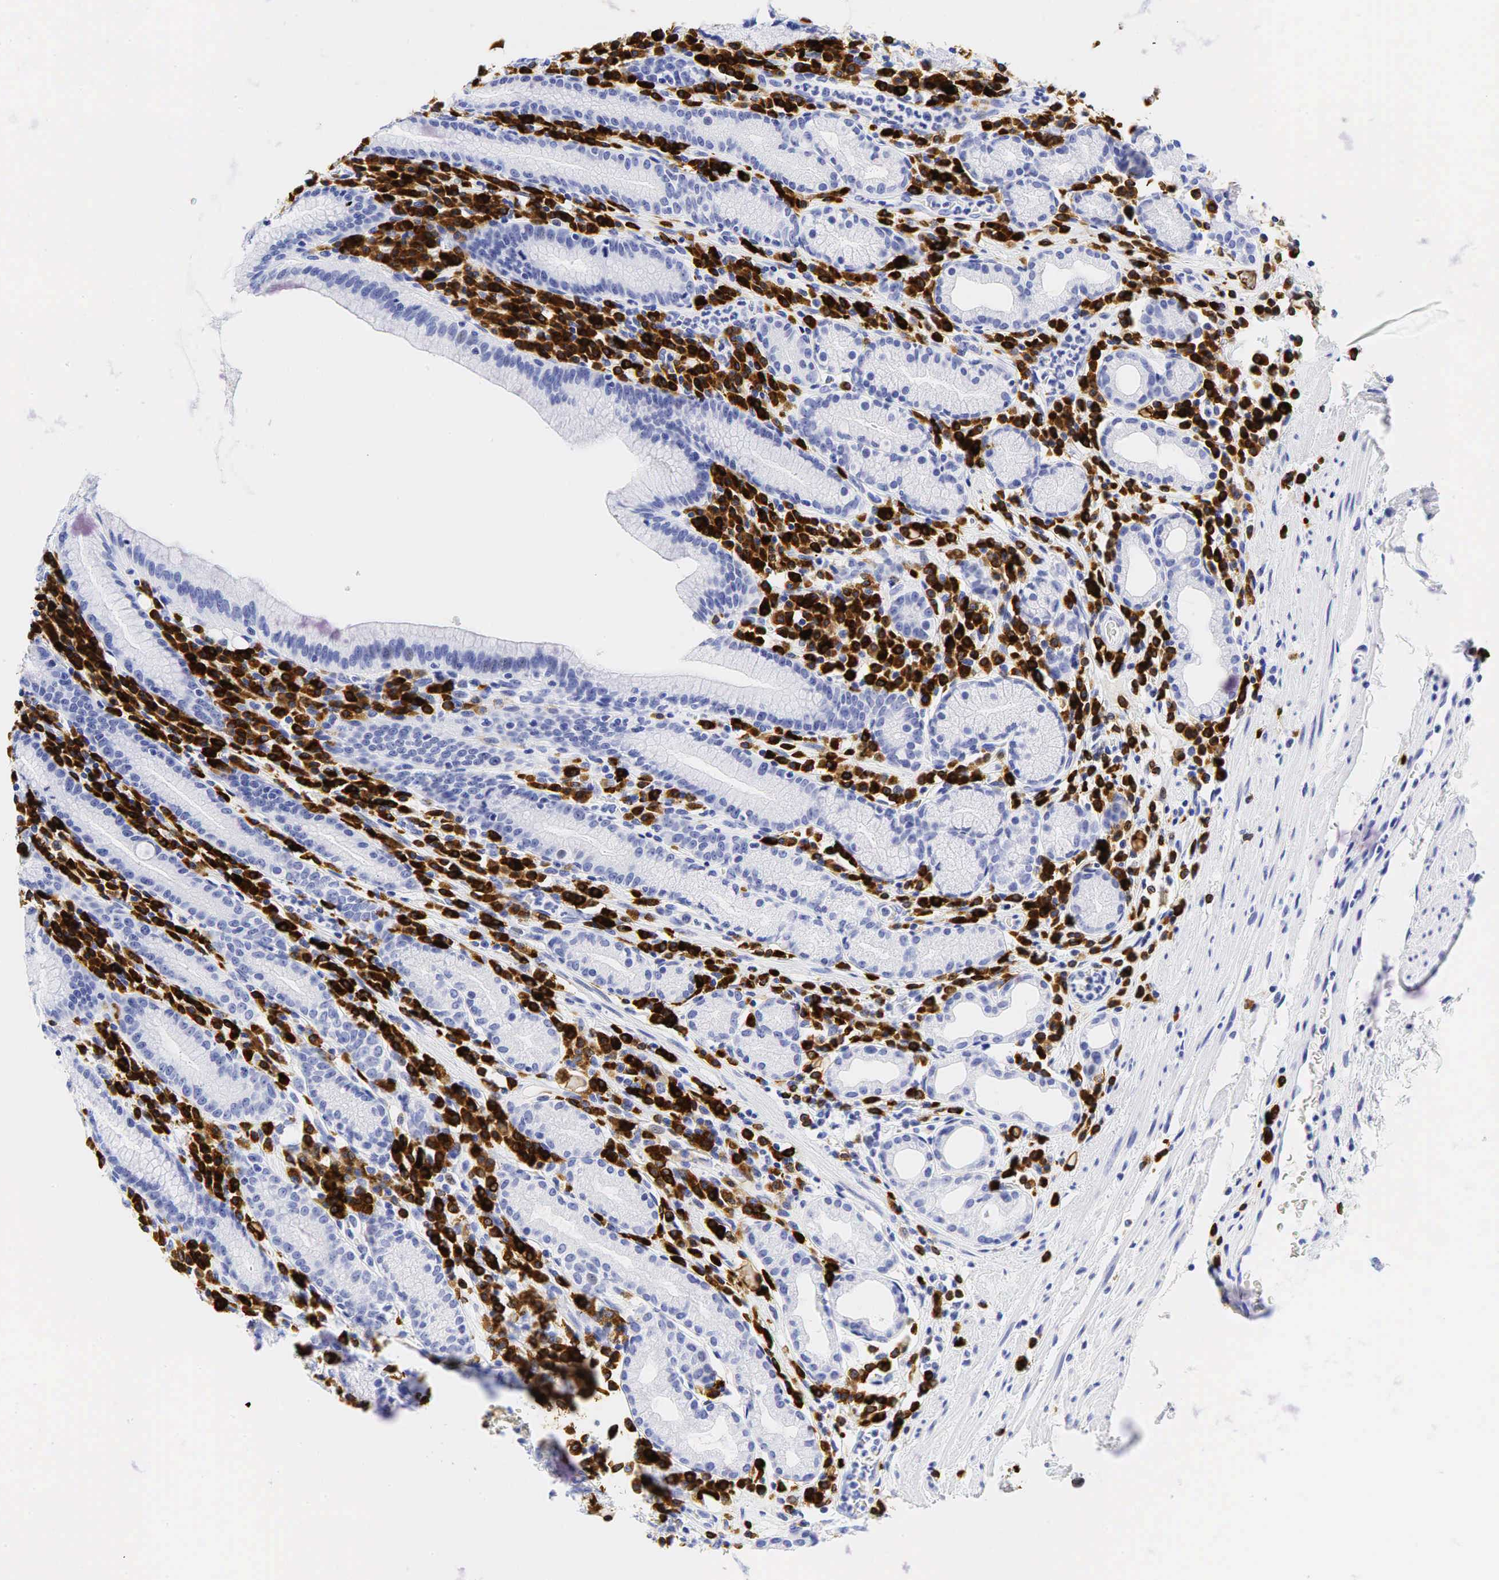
{"staining": {"intensity": "negative", "quantity": "none", "location": "none"}, "tissue": "stomach", "cell_type": "Glandular cells", "image_type": "normal", "snomed": [{"axis": "morphology", "description": "Normal tissue, NOS"}, {"axis": "topography", "description": "Stomach, lower"}], "caption": "DAB (3,3'-diaminobenzidine) immunohistochemical staining of benign stomach displays no significant expression in glandular cells. (Immunohistochemistry (ihc), brightfield microscopy, high magnification).", "gene": "CD79A", "patient": {"sex": "male", "age": 58}}